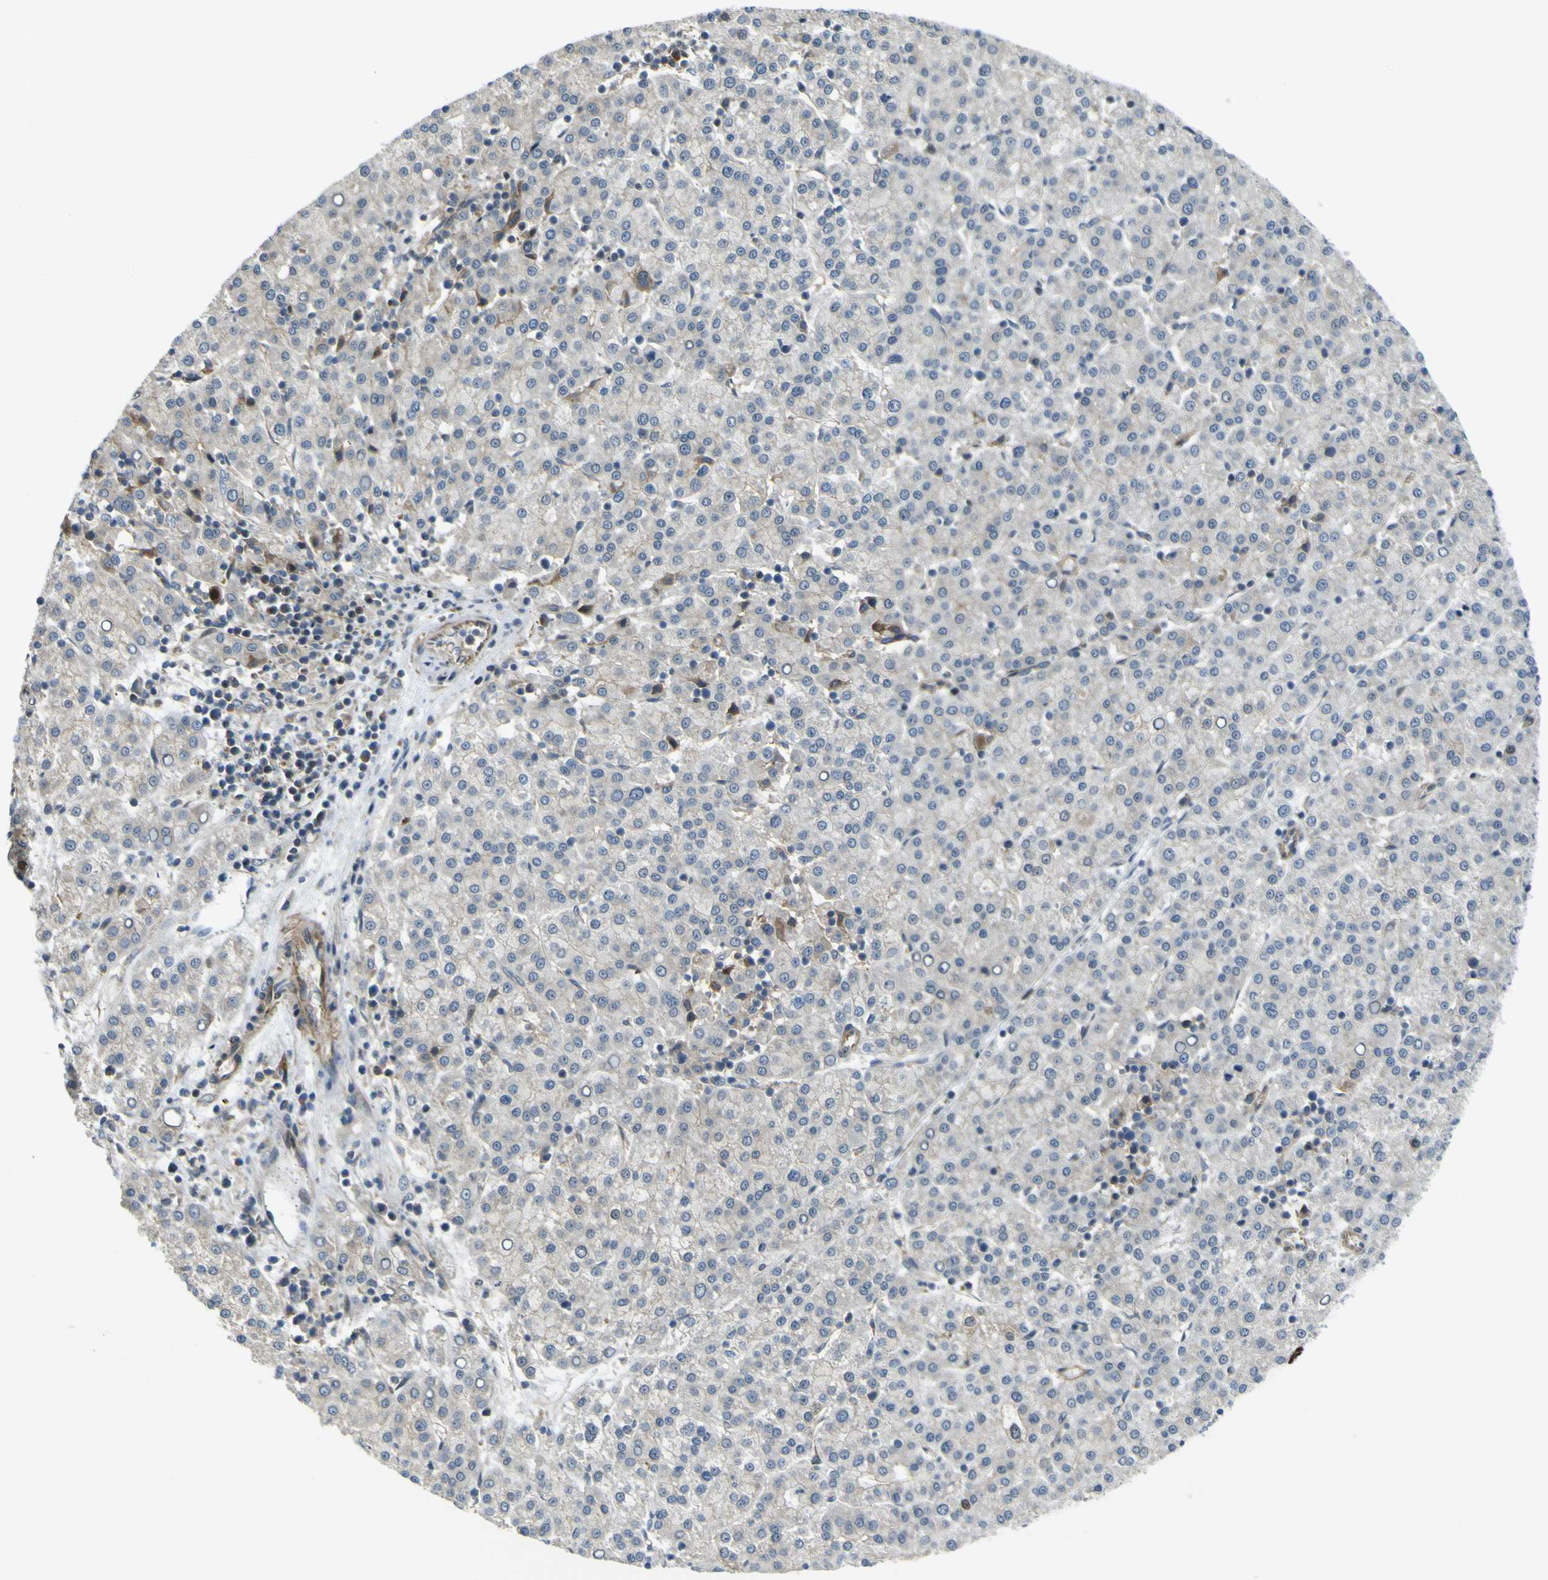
{"staining": {"intensity": "weak", "quantity": "25%-75%", "location": "cytoplasmic/membranous"}, "tissue": "liver cancer", "cell_type": "Tumor cells", "image_type": "cancer", "snomed": [{"axis": "morphology", "description": "Carcinoma, Hepatocellular, NOS"}, {"axis": "topography", "description": "Liver"}], "caption": "Immunohistochemical staining of liver hepatocellular carcinoma displays low levels of weak cytoplasmic/membranous protein staining in approximately 25%-75% of tumor cells. (Stains: DAB (3,3'-diaminobenzidine) in brown, nuclei in blue, Microscopy: brightfield microscopy at high magnification).", "gene": "KDM7A", "patient": {"sex": "female", "age": 58}}